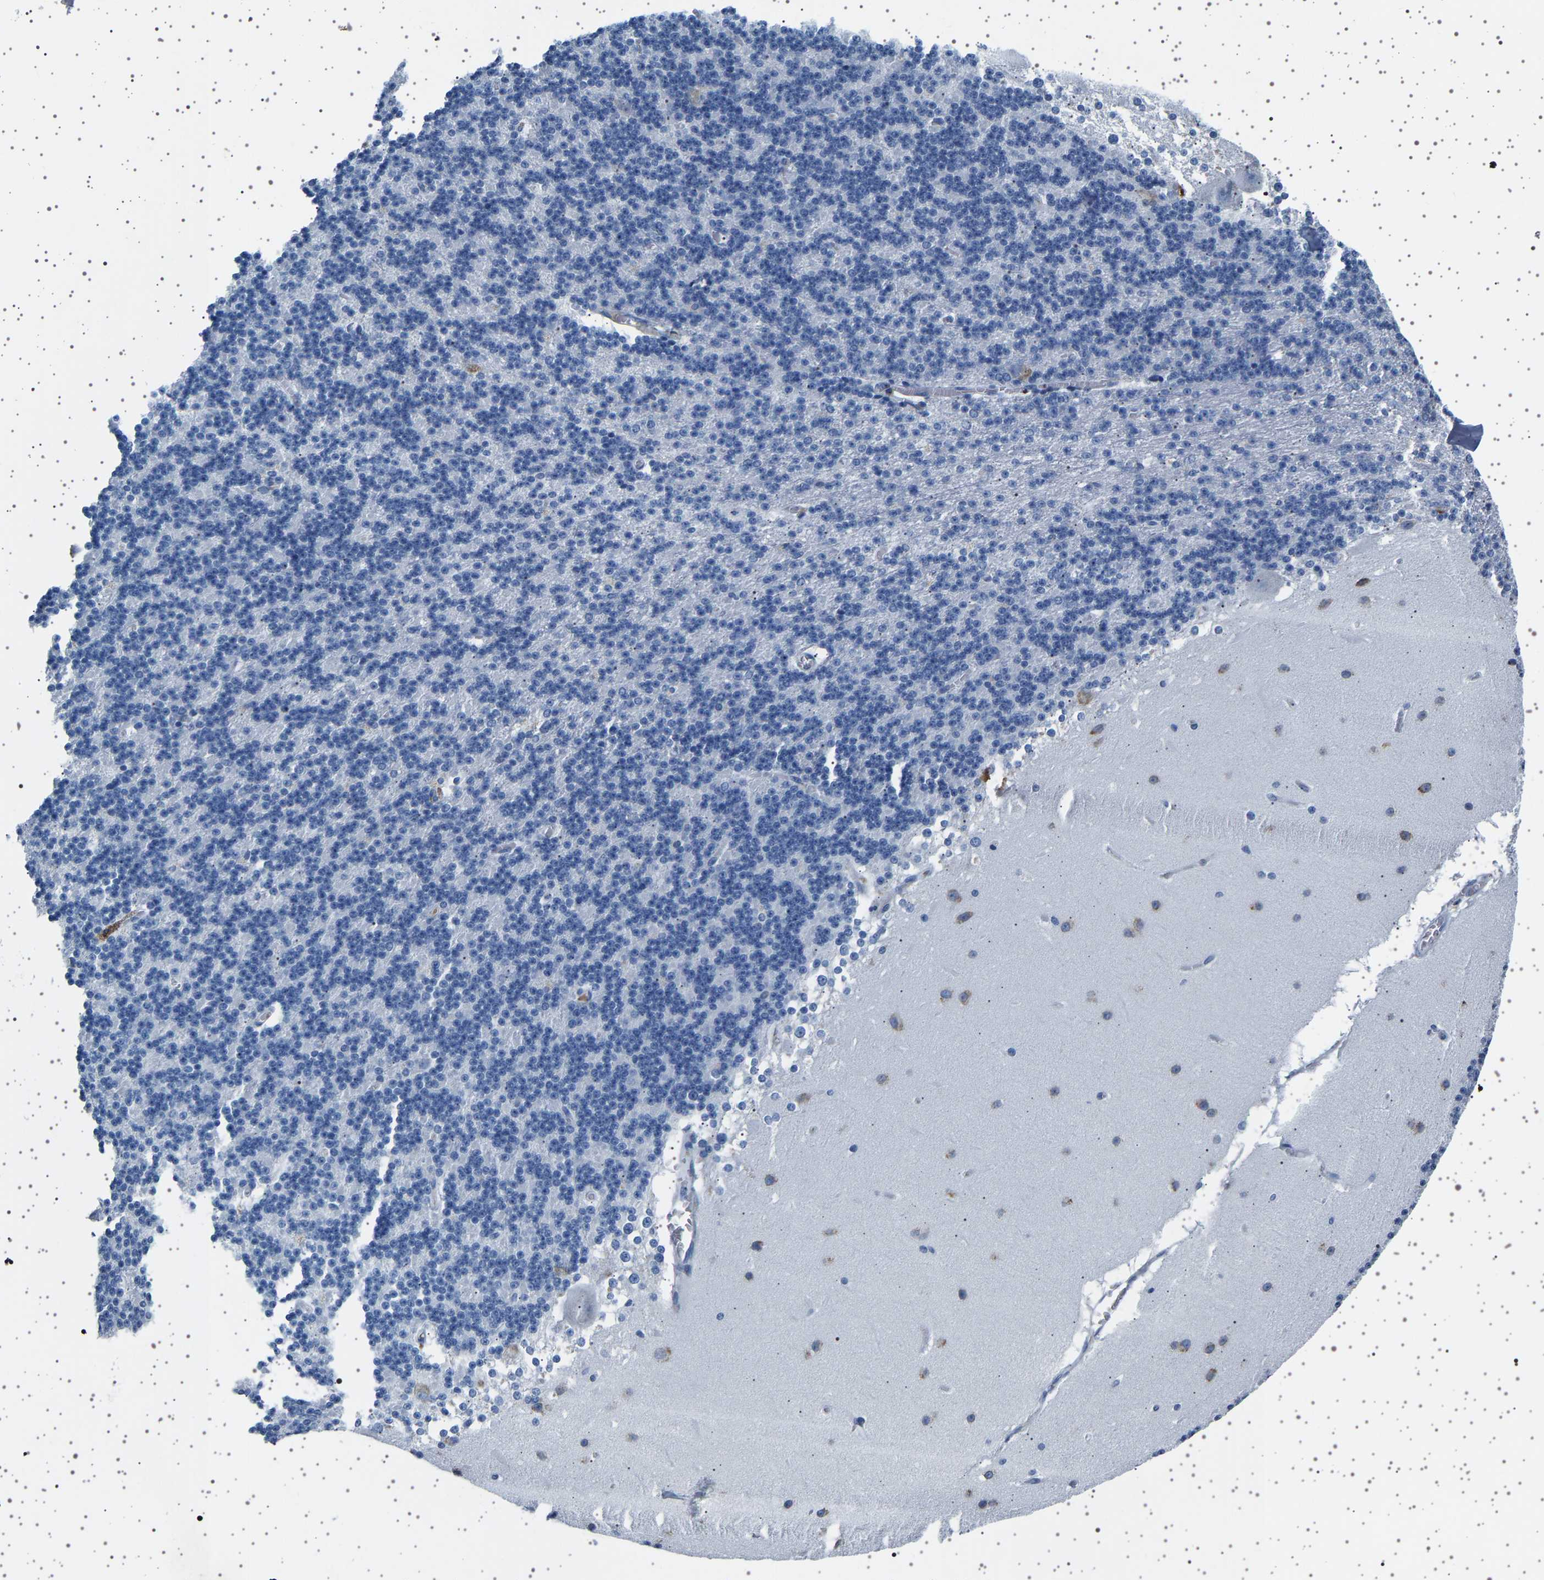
{"staining": {"intensity": "negative", "quantity": "none", "location": "none"}, "tissue": "cerebellum", "cell_type": "Cells in granular layer", "image_type": "normal", "snomed": [{"axis": "morphology", "description": "Normal tissue, NOS"}, {"axis": "topography", "description": "Cerebellum"}], "caption": "The photomicrograph demonstrates no staining of cells in granular layer in unremarkable cerebellum.", "gene": "FTCD", "patient": {"sex": "female", "age": 19}}